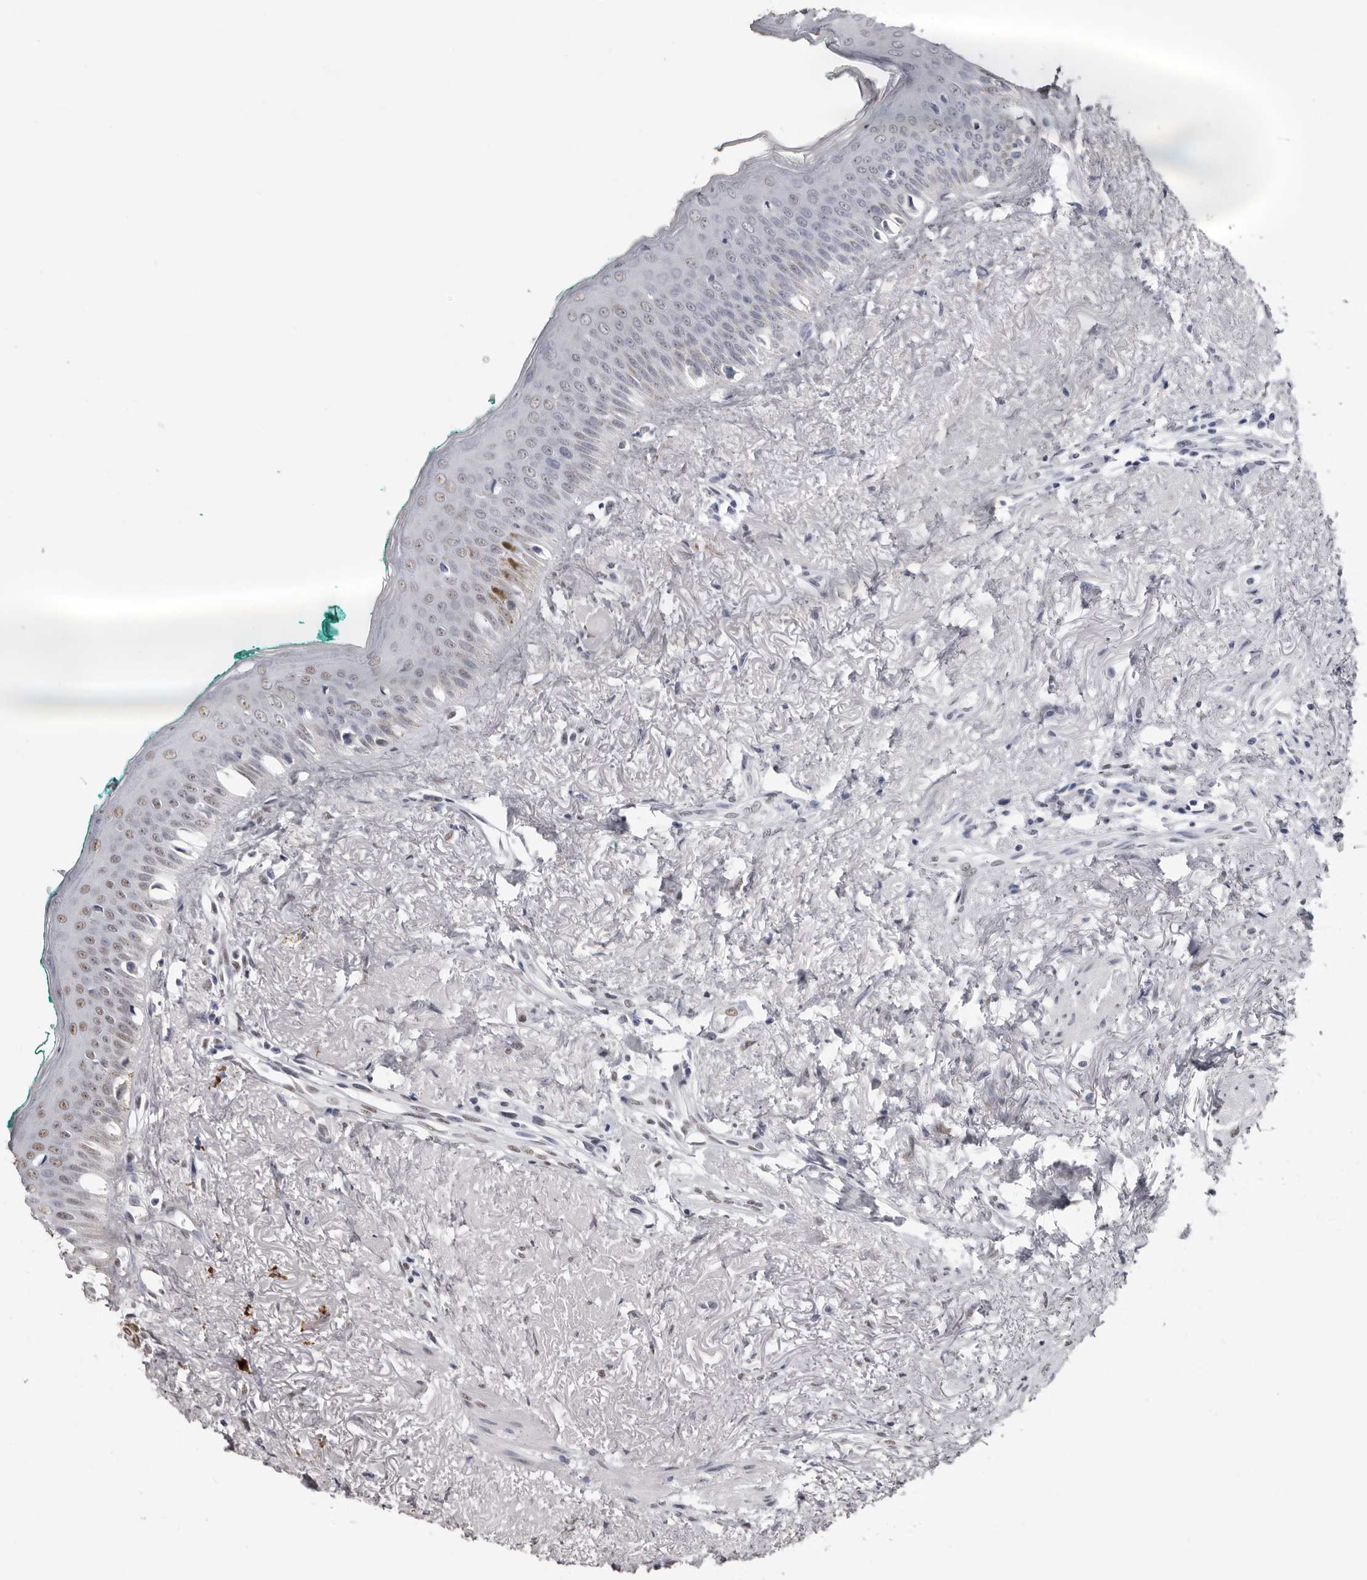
{"staining": {"intensity": "moderate", "quantity": "<25%", "location": "nuclear"}, "tissue": "oral mucosa", "cell_type": "Squamous epithelial cells", "image_type": "normal", "snomed": [{"axis": "morphology", "description": "Normal tissue, NOS"}, {"axis": "topography", "description": "Oral tissue"}], "caption": "Moderate nuclear expression is identified in approximately <25% of squamous epithelial cells in normal oral mucosa. The staining was performed using DAB, with brown indicating positive protein expression. Nuclei are stained blue with hematoxylin.", "gene": "SCAF4", "patient": {"sex": "female", "age": 70}}